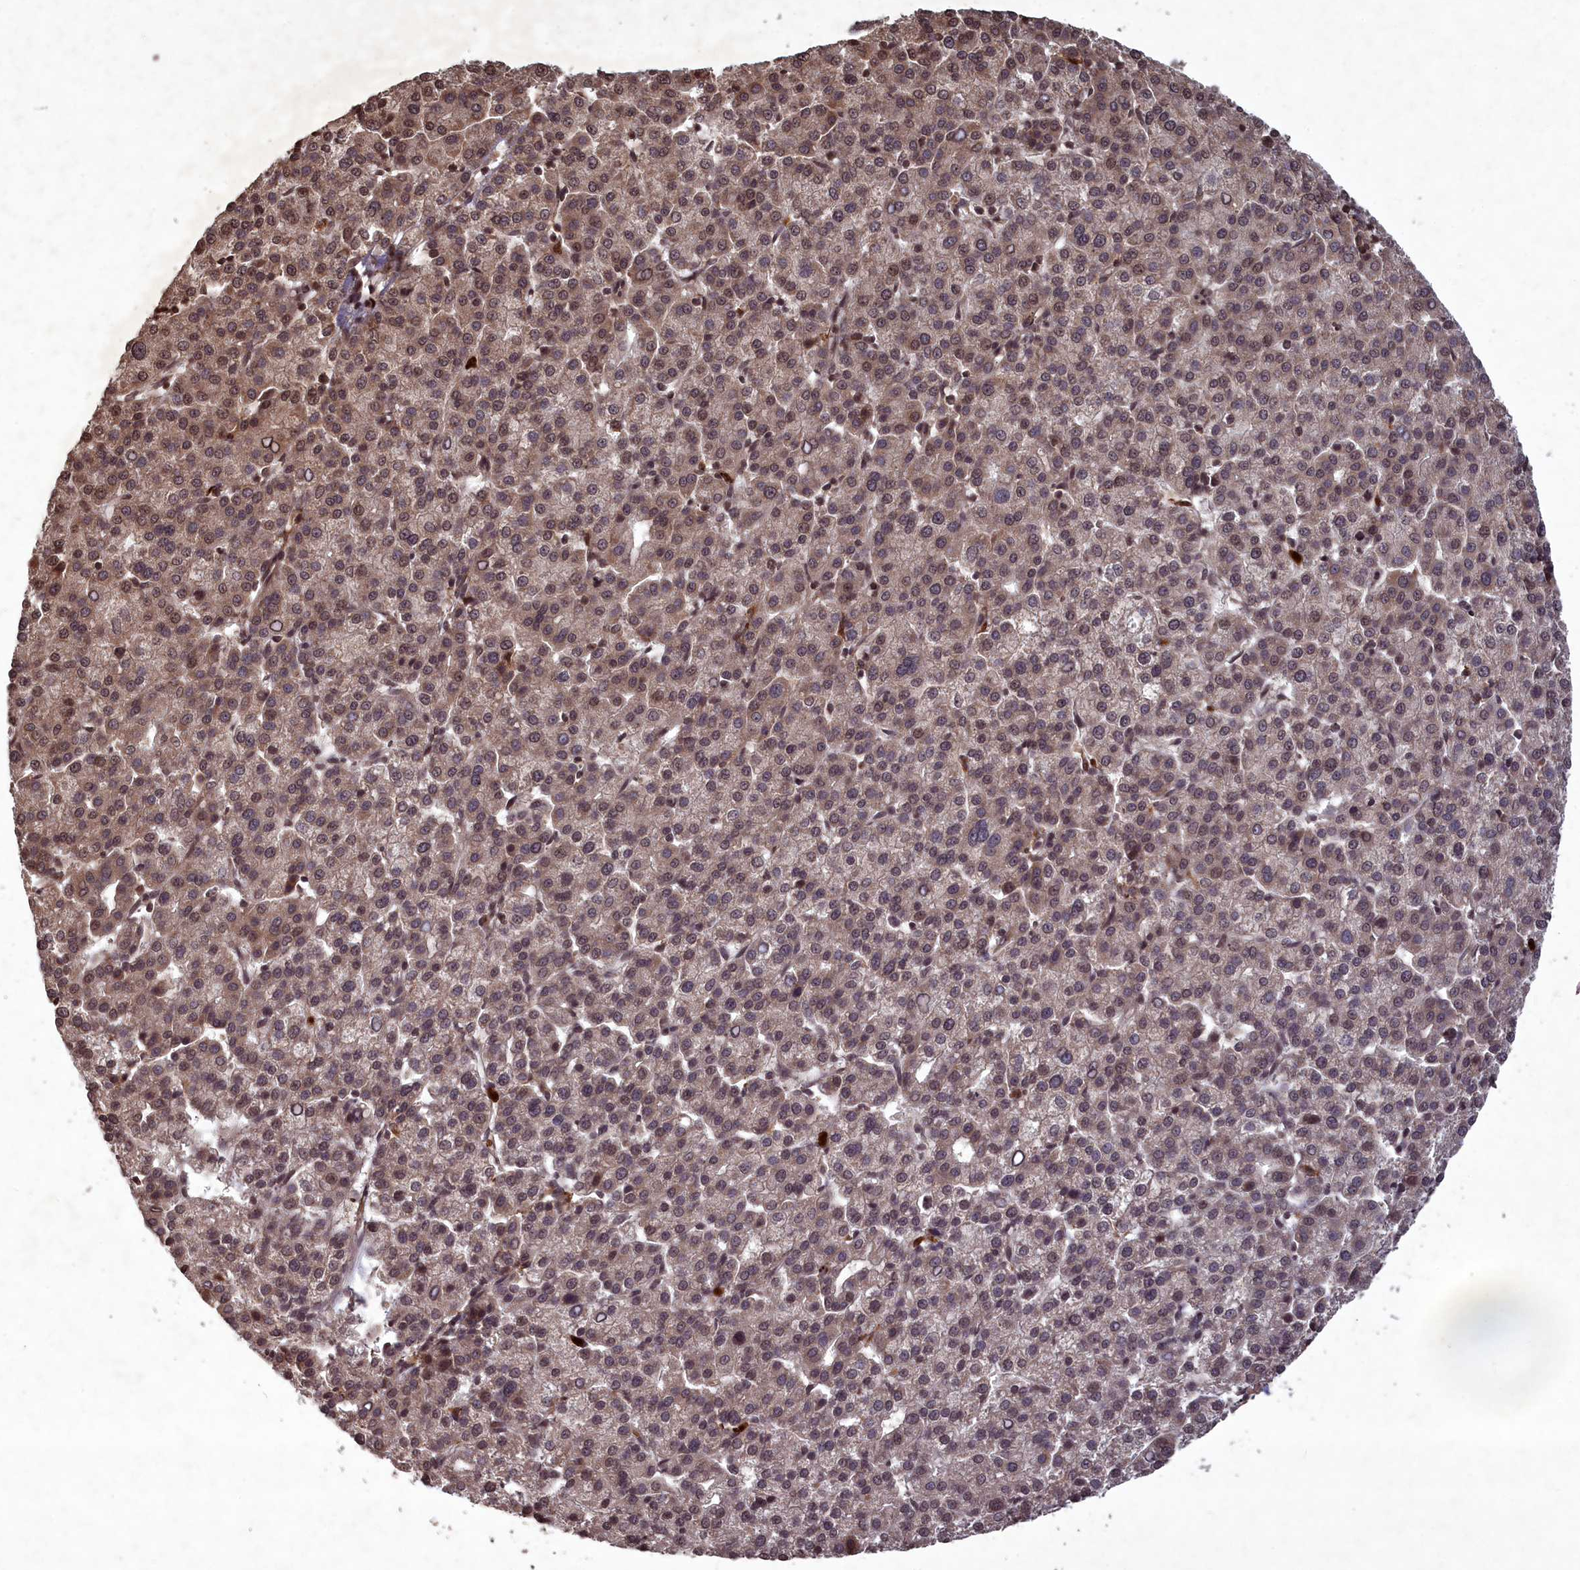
{"staining": {"intensity": "weak", "quantity": ">75%", "location": "cytoplasmic/membranous,nuclear"}, "tissue": "liver cancer", "cell_type": "Tumor cells", "image_type": "cancer", "snomed": [{"axis": "morphology", "description": "Carcinoma, Hepatocellular, NOS"}, {"axis": "topography", "description": "Liver"}], "caption": "A histopathology image showing weak cytoplasmic/membranous and nuclear staining in approximately >75% of tumor cells in hepatocellular carcinoma (liver), as visualized by brown immunohistochemical staining.", "gene": "SRMS", "patient": {"sex": "female", "age": 58}}